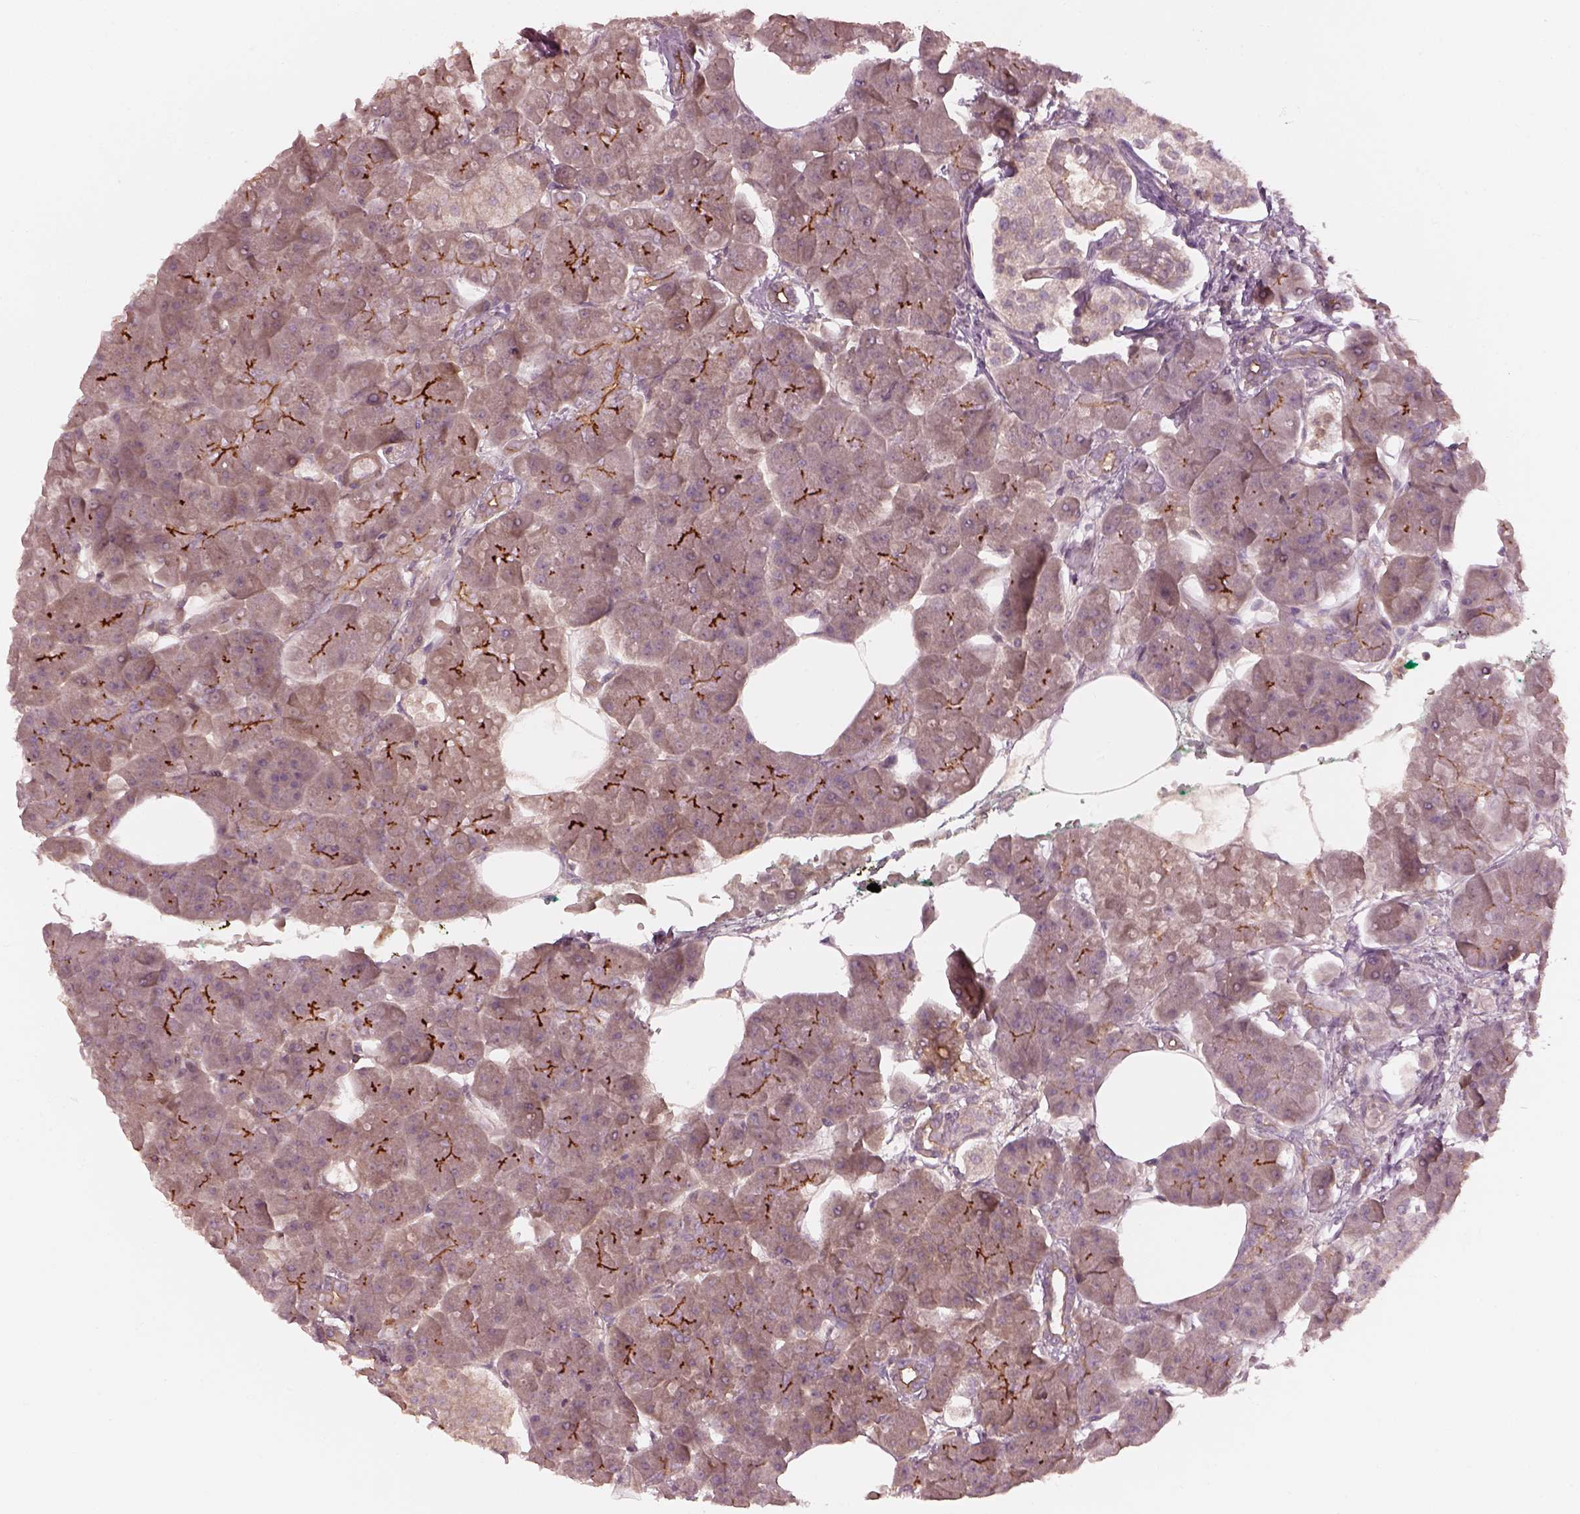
{"staining": {"intensity": "strong", "quantity": "<25%", "location": "cytoplasmic/membranous"}, "tissue": "pancreas", "cell_type": "Exocrine glandular cells", "image_type": "normal", "snomed": [{"axis": "morphology", "description": "Normal tissue, NOS"}, {"axis": "topography", "description": "Adipose tissue"}, {"axis": "topography", "description": "Pancreas"}, {"axis": "topography", "description": "Peripheral nerve tissue"}], "caption": "A brown stain highlights strong cytoplasmic/membranous expression of a protein in exocrine glandular cells of normal pancreas. The staining was performed using DAB to visualize the protein expression in brown, while the nuclei were stained in blue with hematoxylin (Magnification: 20x).", "gene": "FAM107B", "patient": {"sex": "female", "age": 58}}